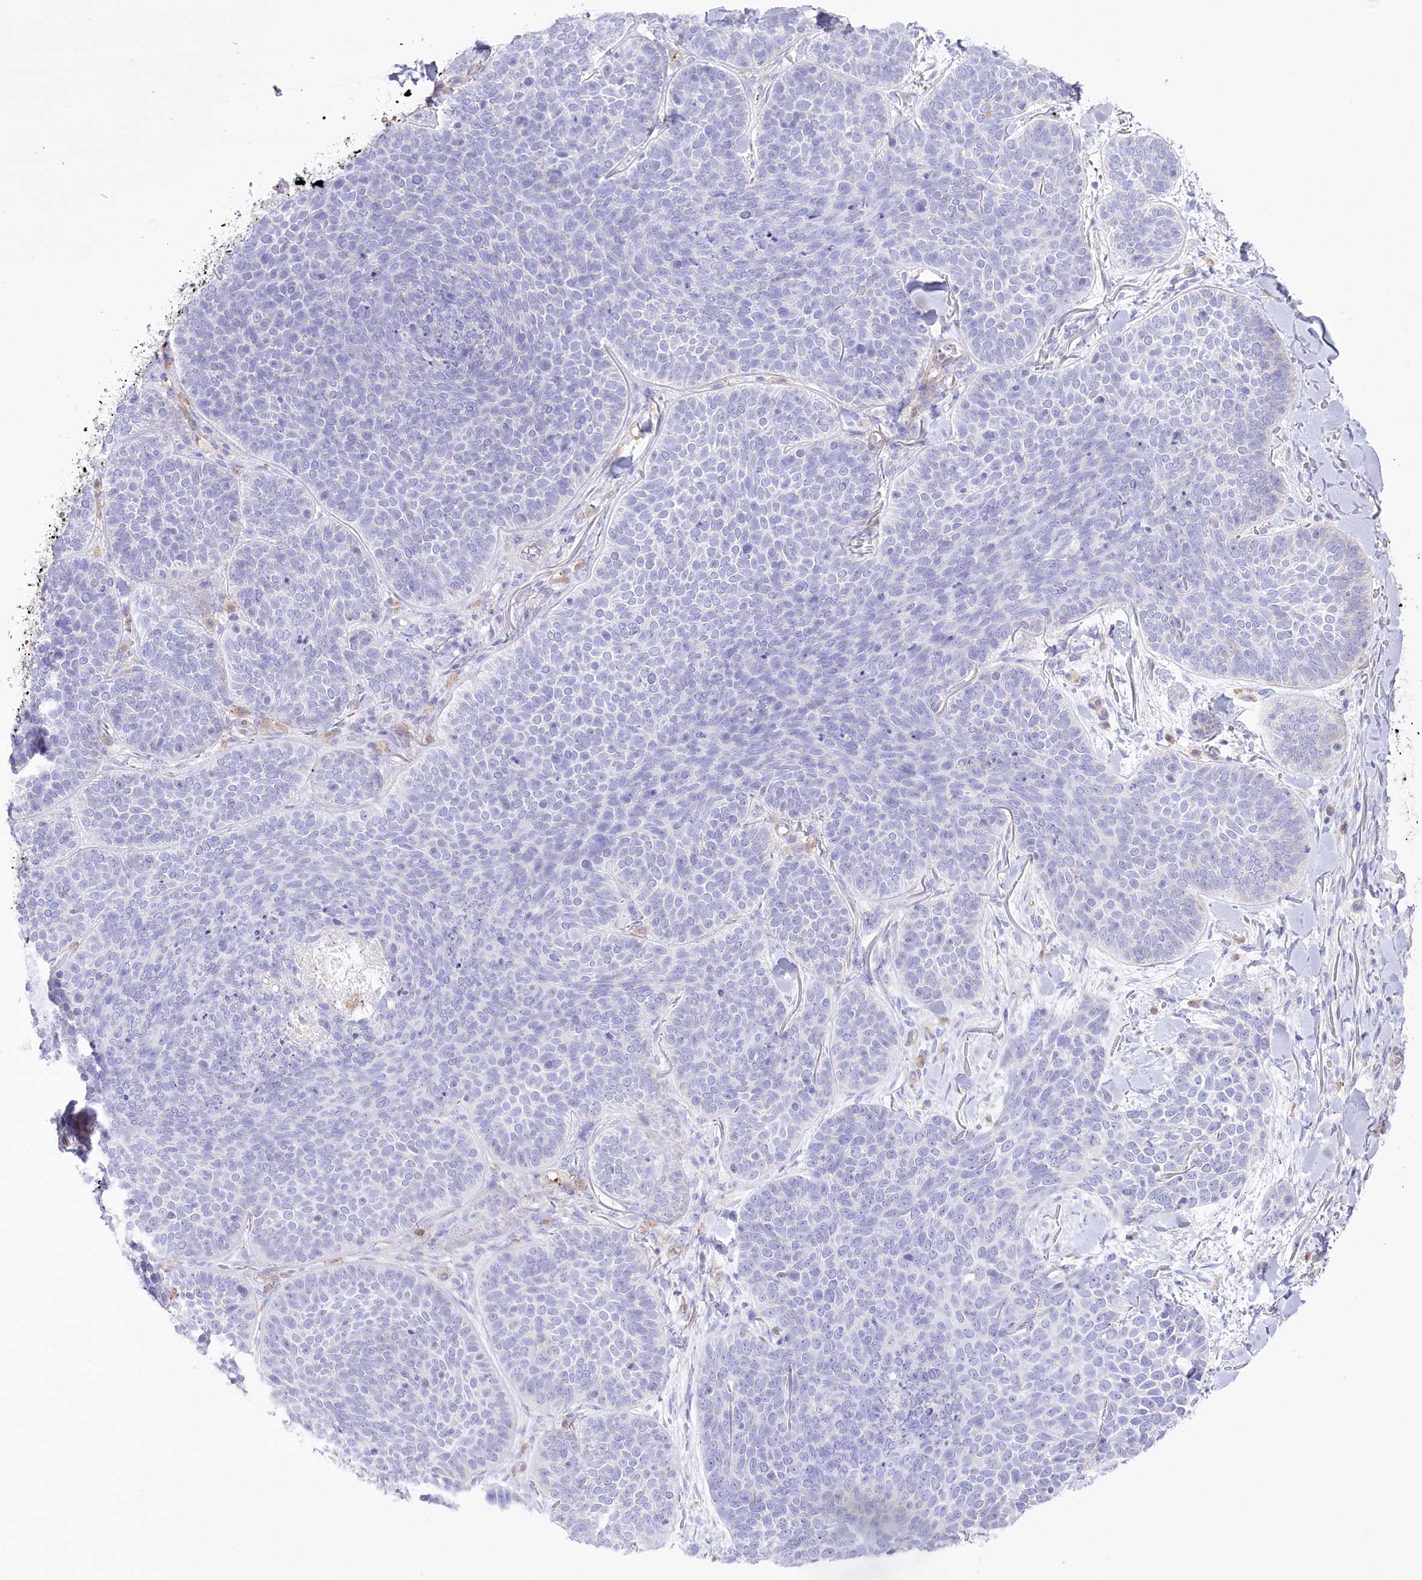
{"staining": {"intensity": "negative", "quantity": "none", "location": "none"}, "tissue": "skin cancer", "cell_type": "Tumor cells", "image_type": "cancer", "snomed": [{"axis": "morphology", "description": "Basal cell carcinoma"}, {"axis": "topography", "description": "Skin"}], "caption": "DAB (3,3'-diaminobenzidine) immunohistochemical staining of skin cancer (basal cell carcinoma) reveals no significant positivity in tumor cells.", "gene": "SLC39A10", "patient": {"sex": "male", "age": 85}}